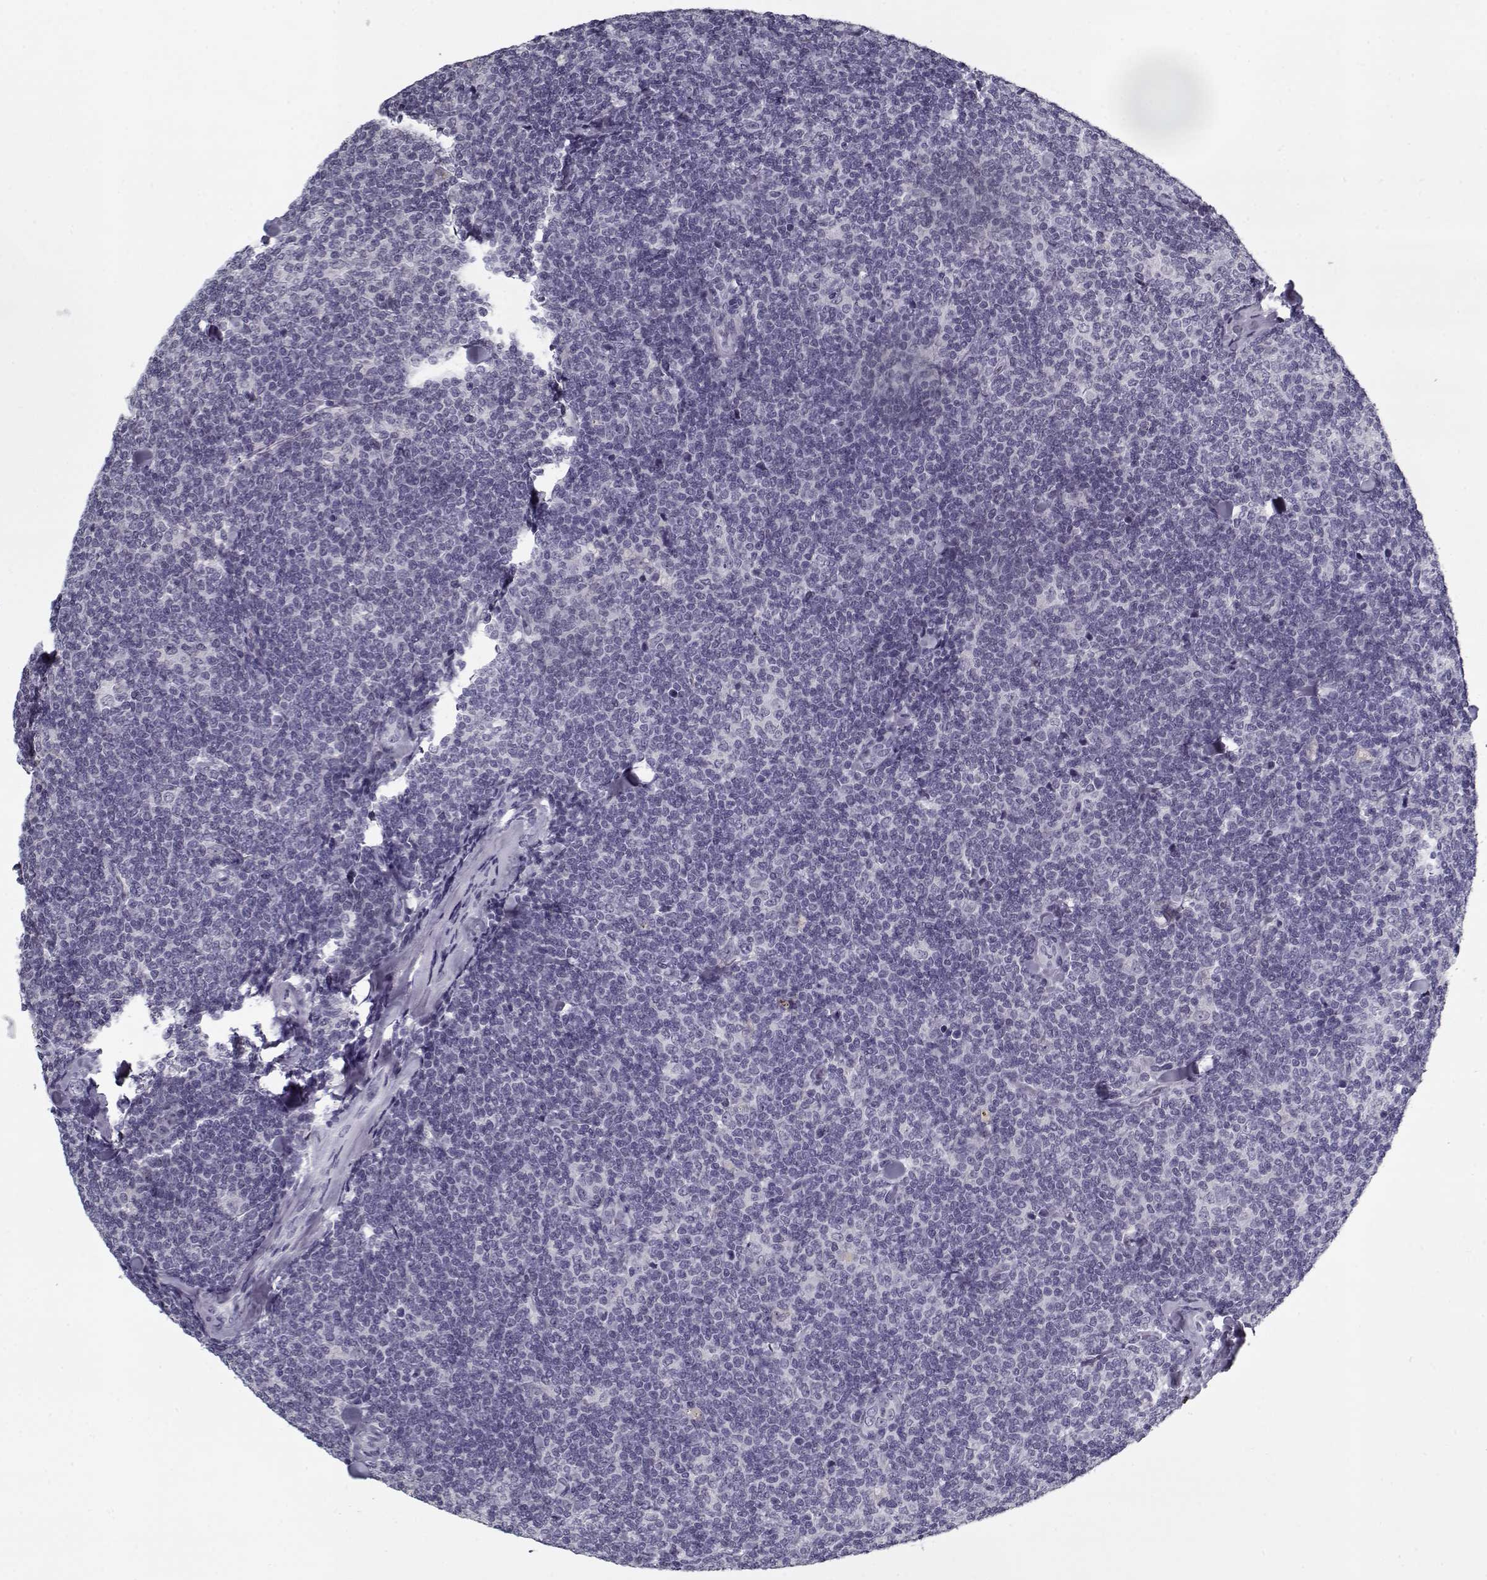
{"staining": {"intensity": "negative", "quantity": "none", "location": "none"}, "tissue": "lymphoma", "cell_type": "Tumor cells", "image_type": "cancer", "snomed": [{"axis": "morphology", "description": "Malignant lymphoma, non-Hodgkin's type, Low grade"}, {"axis": "topography", "description": "Lymph node"}], "caption": "The histopathology image demonstrates no staining of tumor cells in lymphoma.", "gene": "RNF32", "patient": {"sex": "female", "age": 56}}